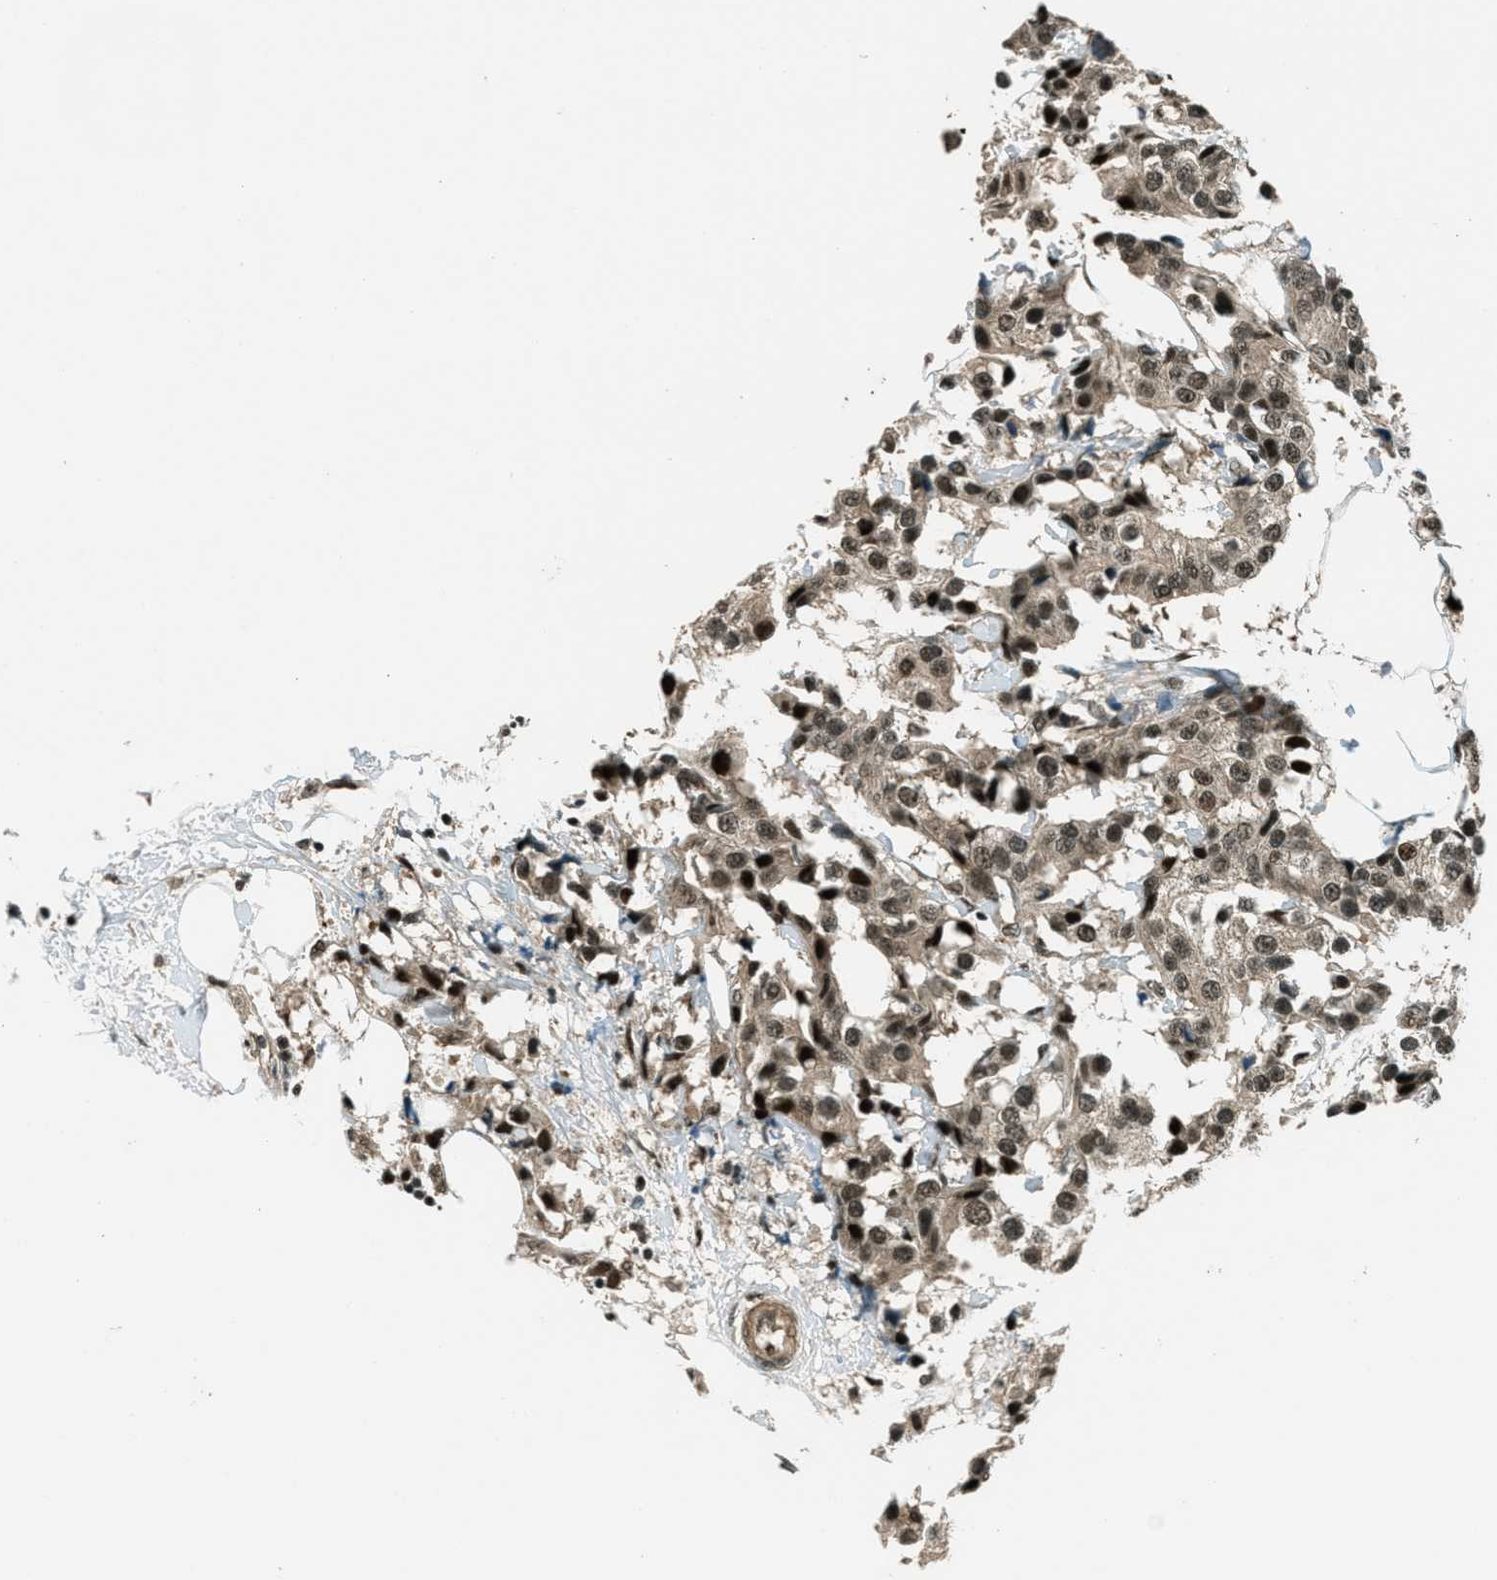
{"staining": {"intensity": "moderate", "quantity": ">75%", "location": "cytoplasmic/membranous,nuclear"}, "tissue": "breast cancer", "cell_type": "Tumor cells", "image_type": "cancer", "snomed": [{"axis": "morphology", "description": "Normal tissue, NOS"}, {"axis": "morphology", "description": "Duct carcinoma"}, {"axis": "topography", "description": "Breast"}], "caption": "There is medium levels of moderate cytoplasmic/membranous and nuclear expression in tumor cells of breast intraductal carcinoma, as demonstrated by immunohistochemical staining (brown color).", "gene": "FOXM1", "patient": {"sex": "female", "age": 39}}